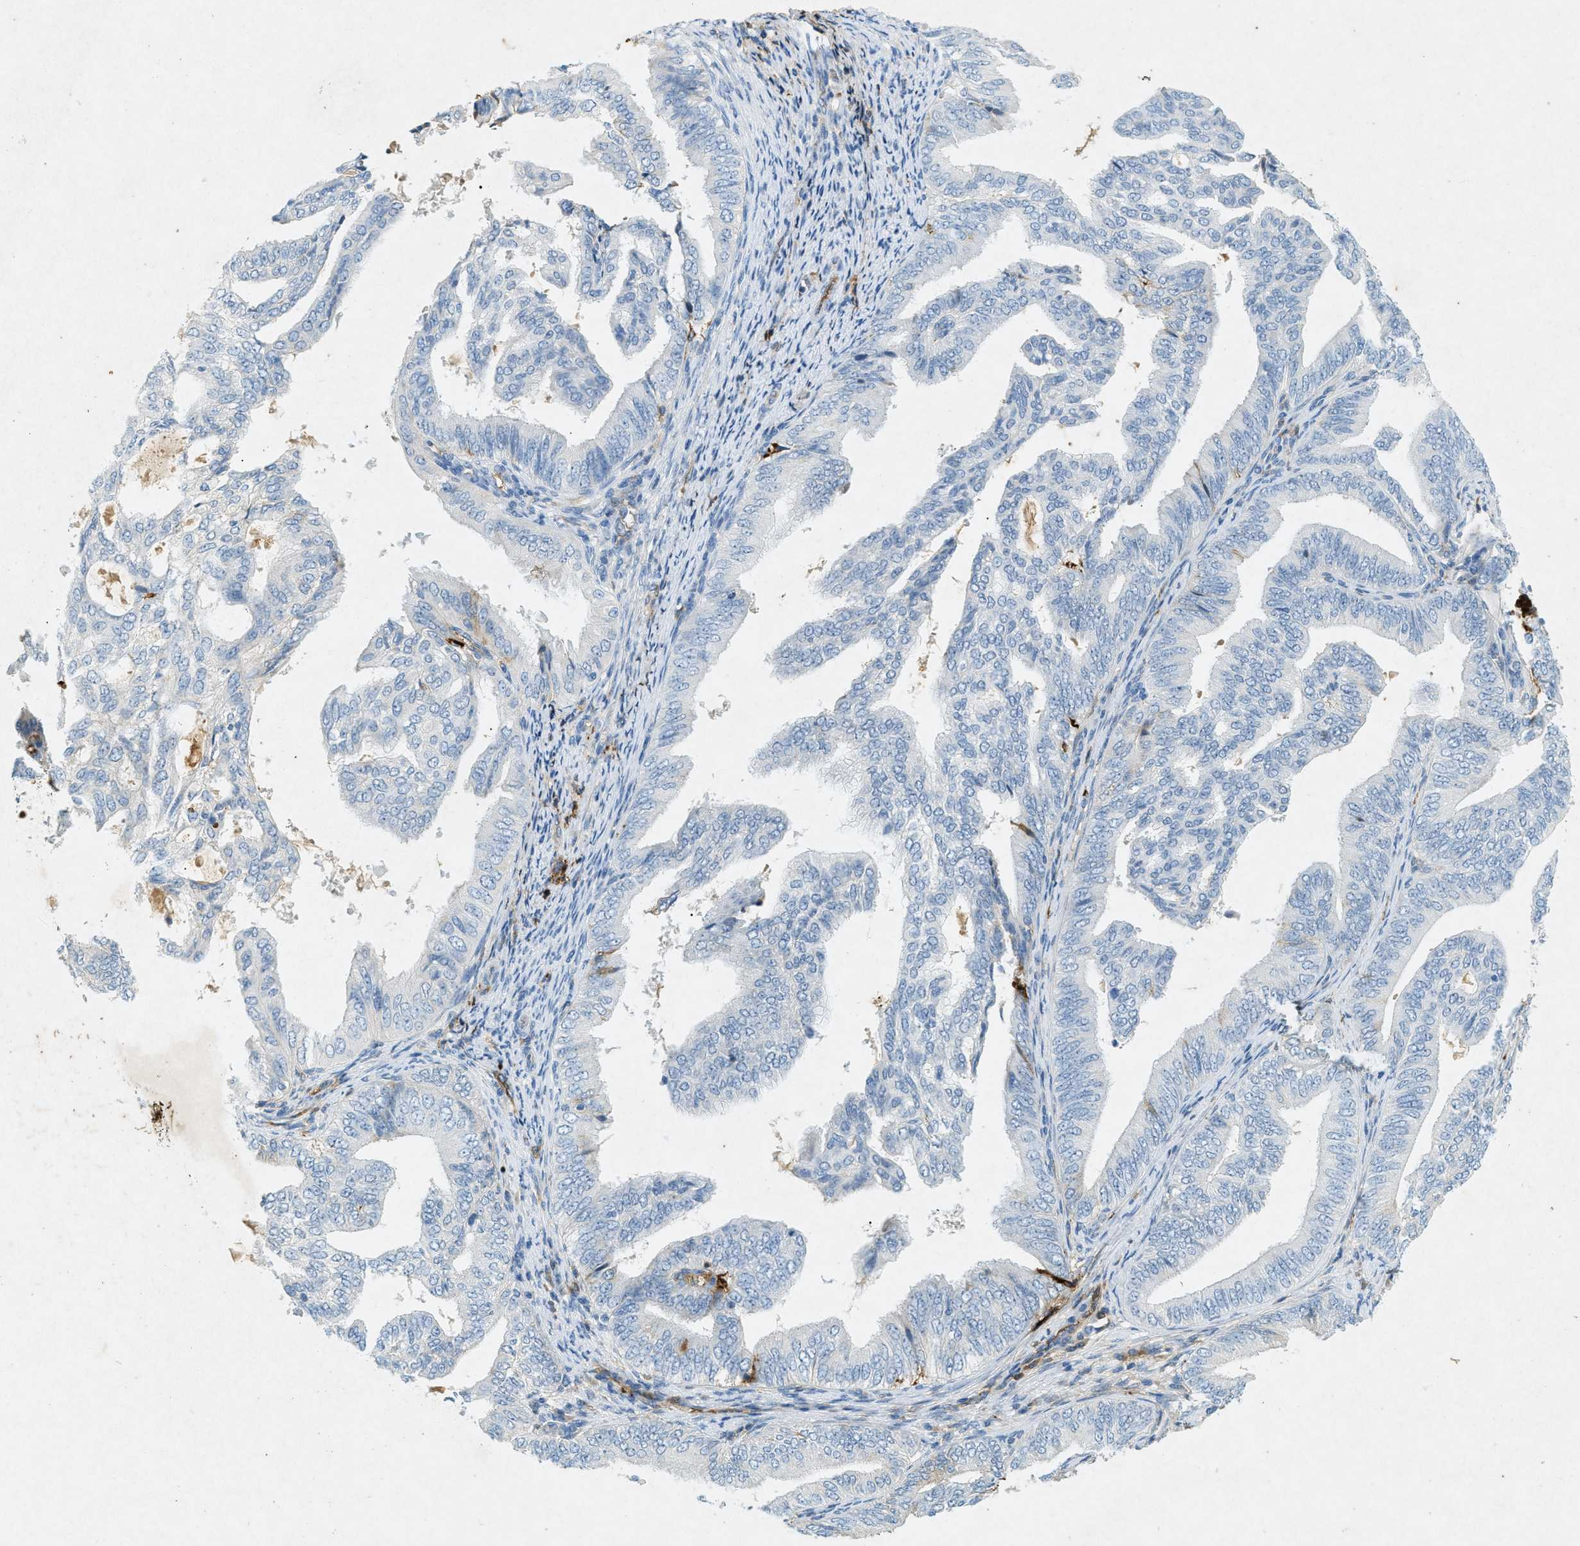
{"staining": {"intensity": "negative", "quantity": "none", "location": "none"}, "tissue": "endometrial cancer", "cell_type": "Tumor cells", "image_type": "cancer", "snomed": [{"axis": "morphology", "description": "Adenocarcinoma, NOS"}, {"axis": "topography", "description": "Endometrium"}], "caption": "Immunohistochemistry image of human adenocarcinoma (endometrial) stained for a protein (brown), which displays no positivity in tumor cells. (Brightfield microscopy of DAB (3,3'-diaminobenzidine) immunohistochemistry (IHC) at high magnification).", "gene": "F2", "patient": {"sex": "female", "age": 58}}